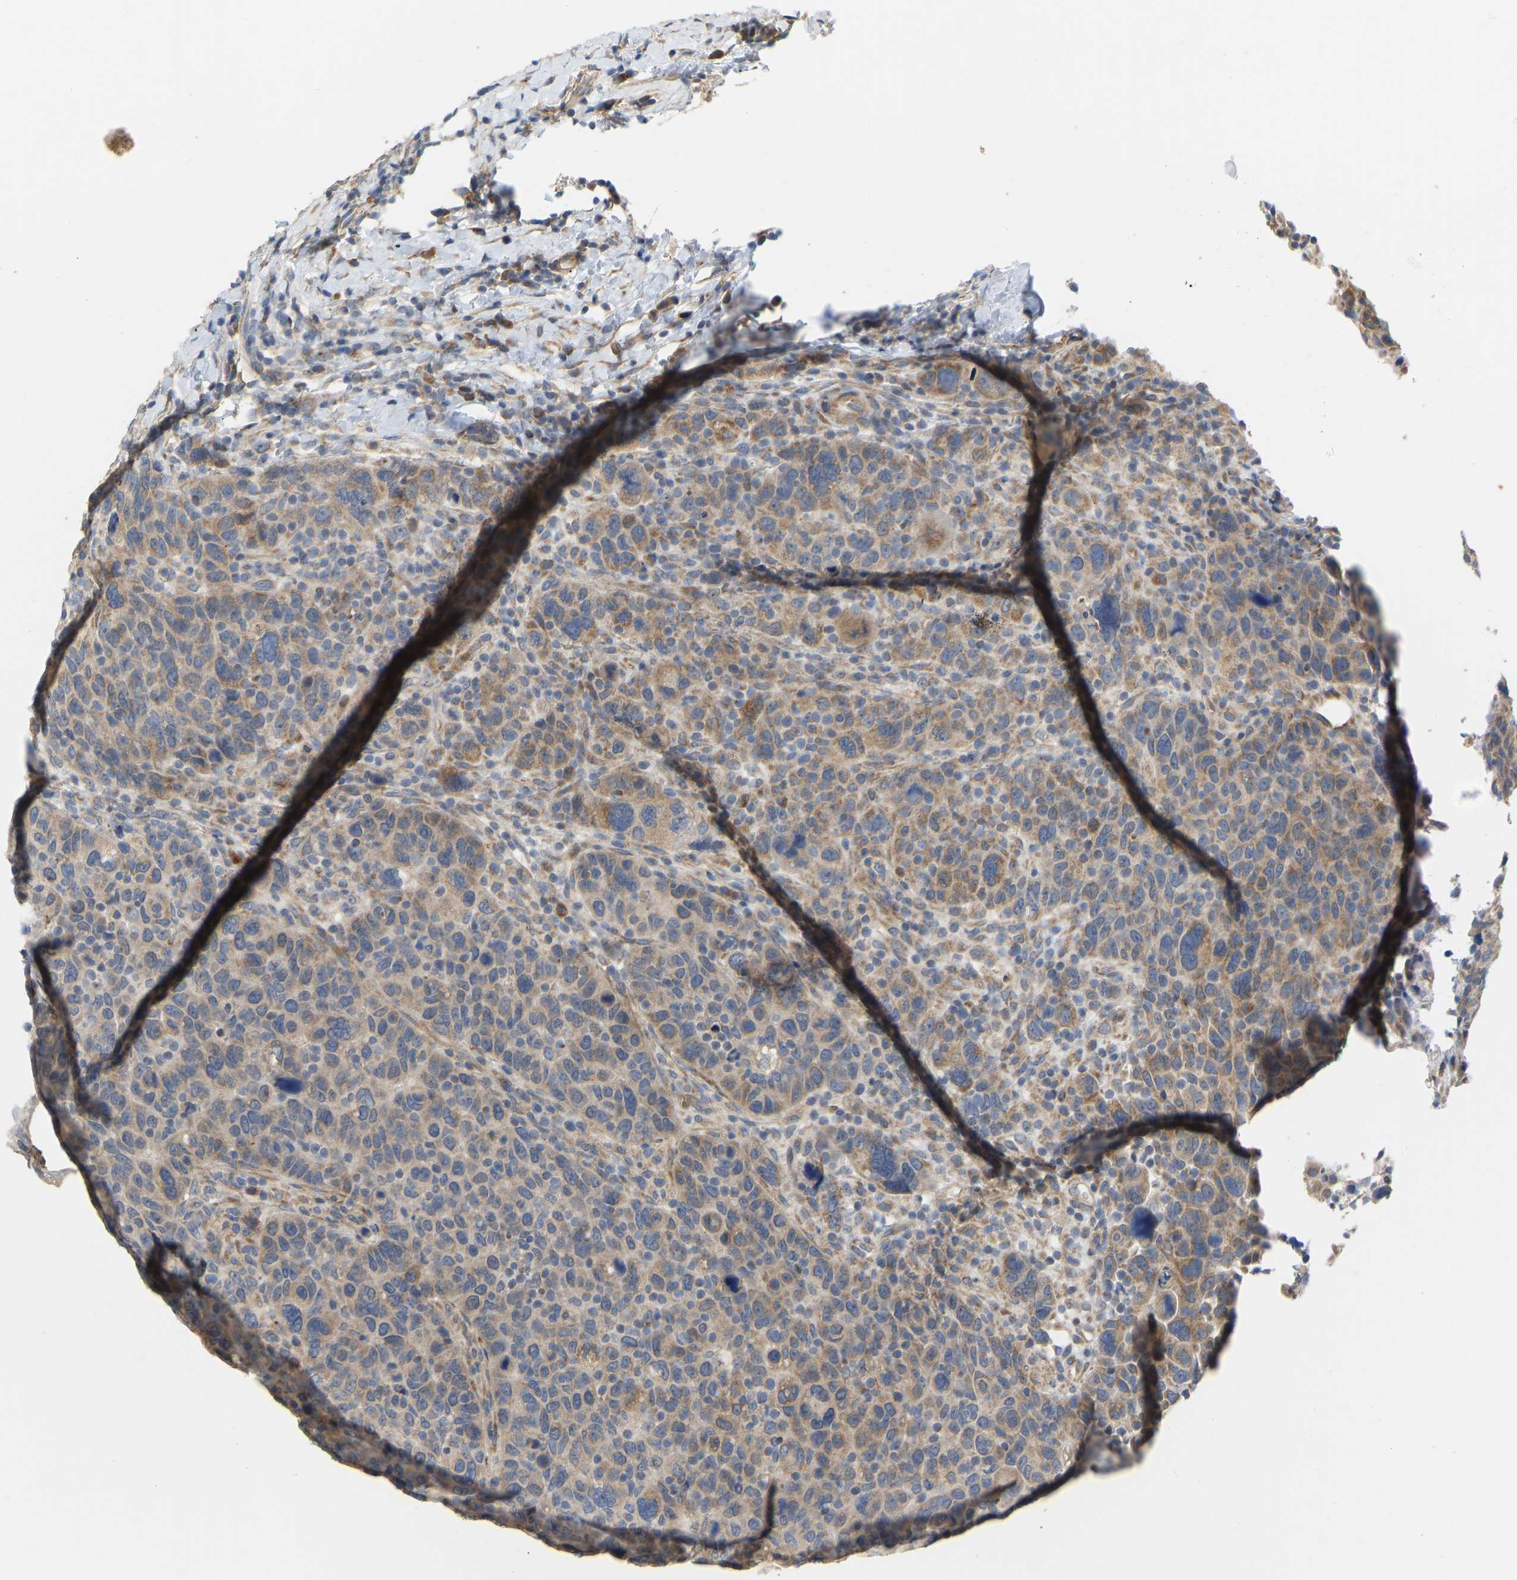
{"staining": {"intensity": "moderate", "quantity": "25%-75%", "location": "cytoplasmic/membranous"}, "tissue": "breast cancer", "cell_type": "Tumor cells", "image_type": "cancer", "snomed": [{"axis": "morphology", "description": "Duct carcinoma"}, {"axis": "topography", "description": "Breast"}], "caption": "This image shows breast cancer stained with immunohistochemistry (IHC) to label a protein in brown. The cytoplasmic/membranous of tumor cells show moderate positivity for the protein. Nuclei are counter-stained blue.", "gene": "HACD2", "patient": {"sex": "female", "age": 37}}